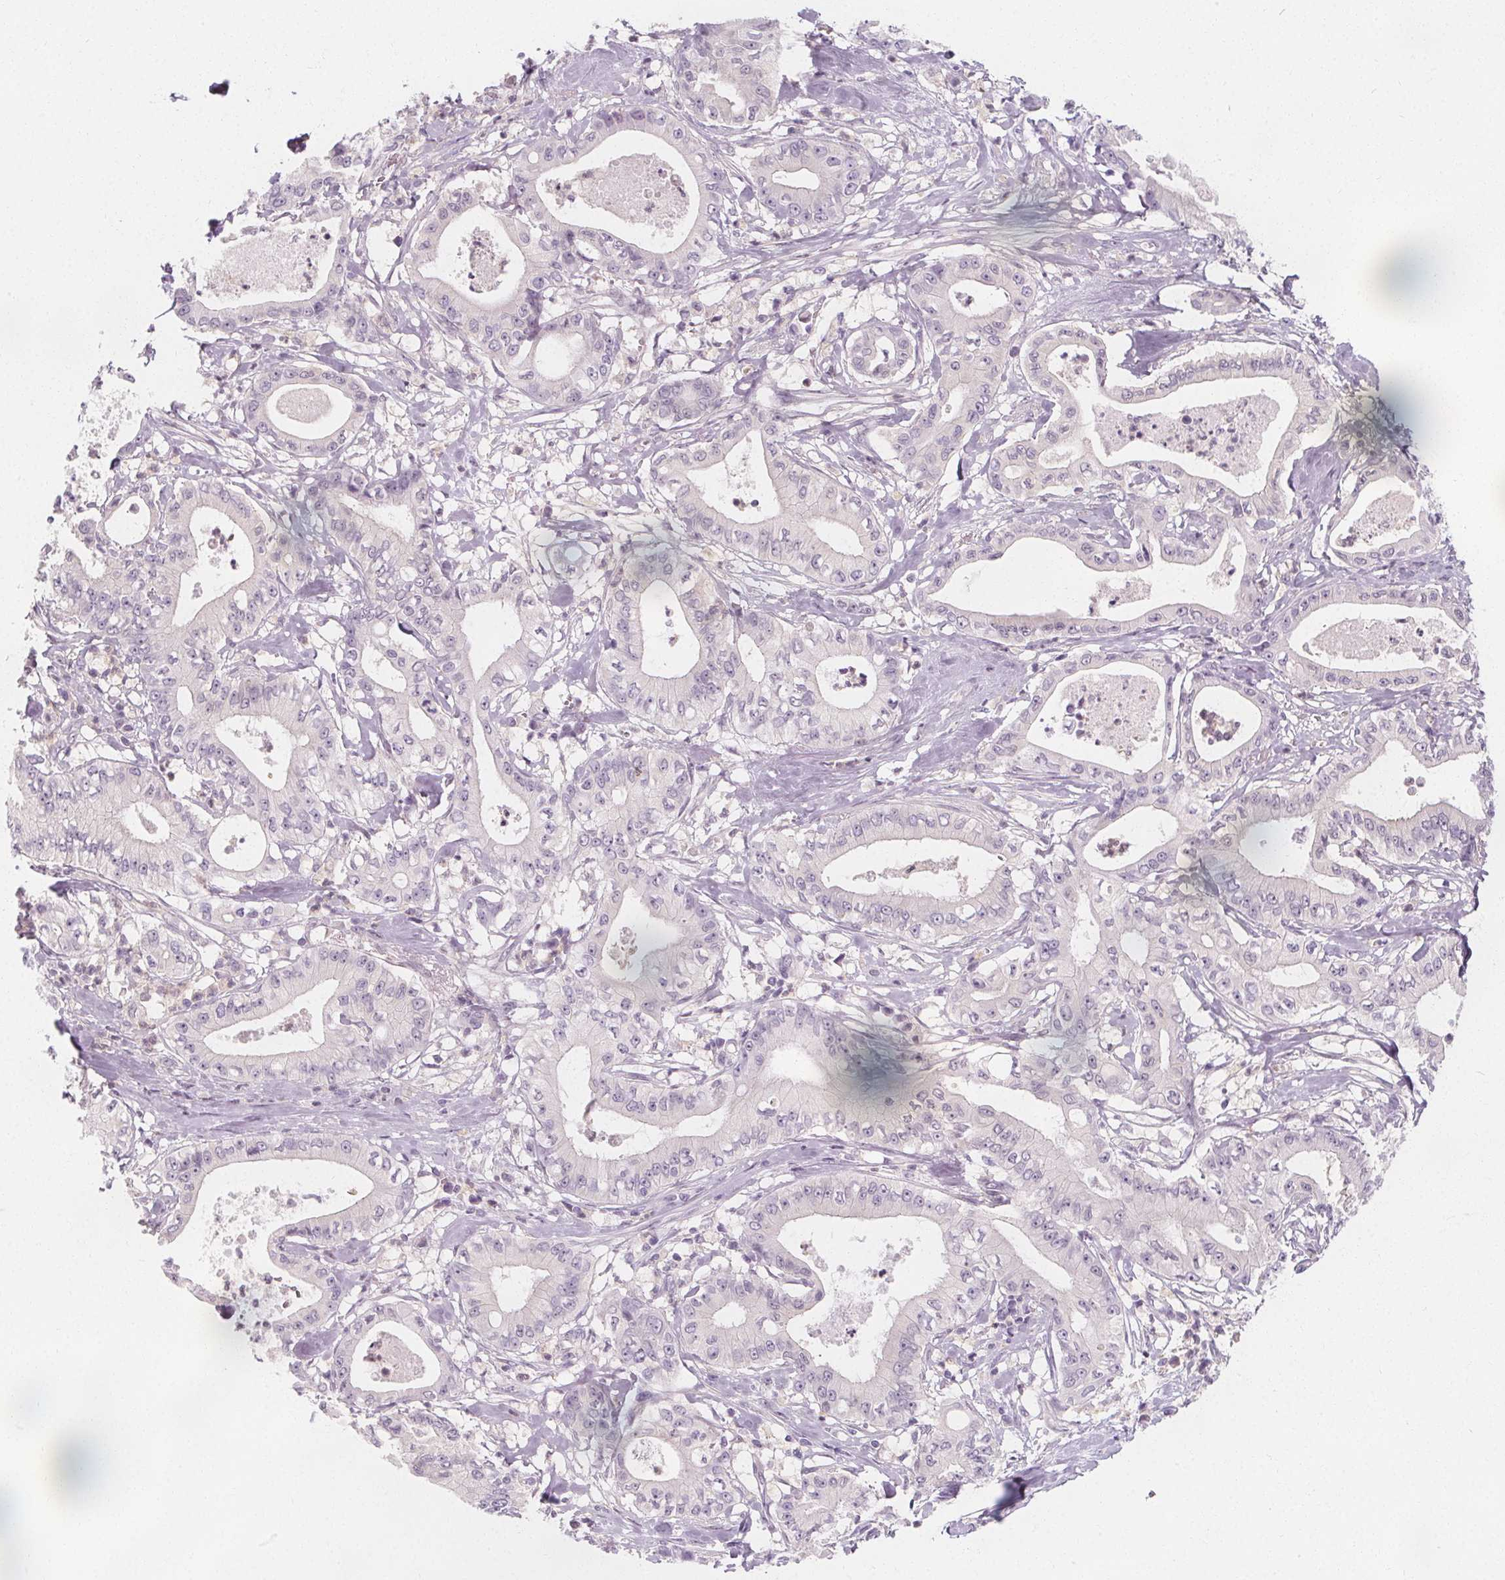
{"staining": {"intensity": "negative", "quantity": "none", "location": "none"}, "tissue": "pancreatic cancer", "cell_type": "Tumor cells", "image_type": "cancer", "snomed": [{"axis": "morphology", "description": "Adenocarcinoma, NOS"}, {"axis": "topography", "description": "Pancreas"}], "caption": "Protein analysis of pancreatic adenocarcinoma reveals no significant positivity in tumor cells.", "gene": "UGP2", "patient": {"sex": "male", "age": 71}}